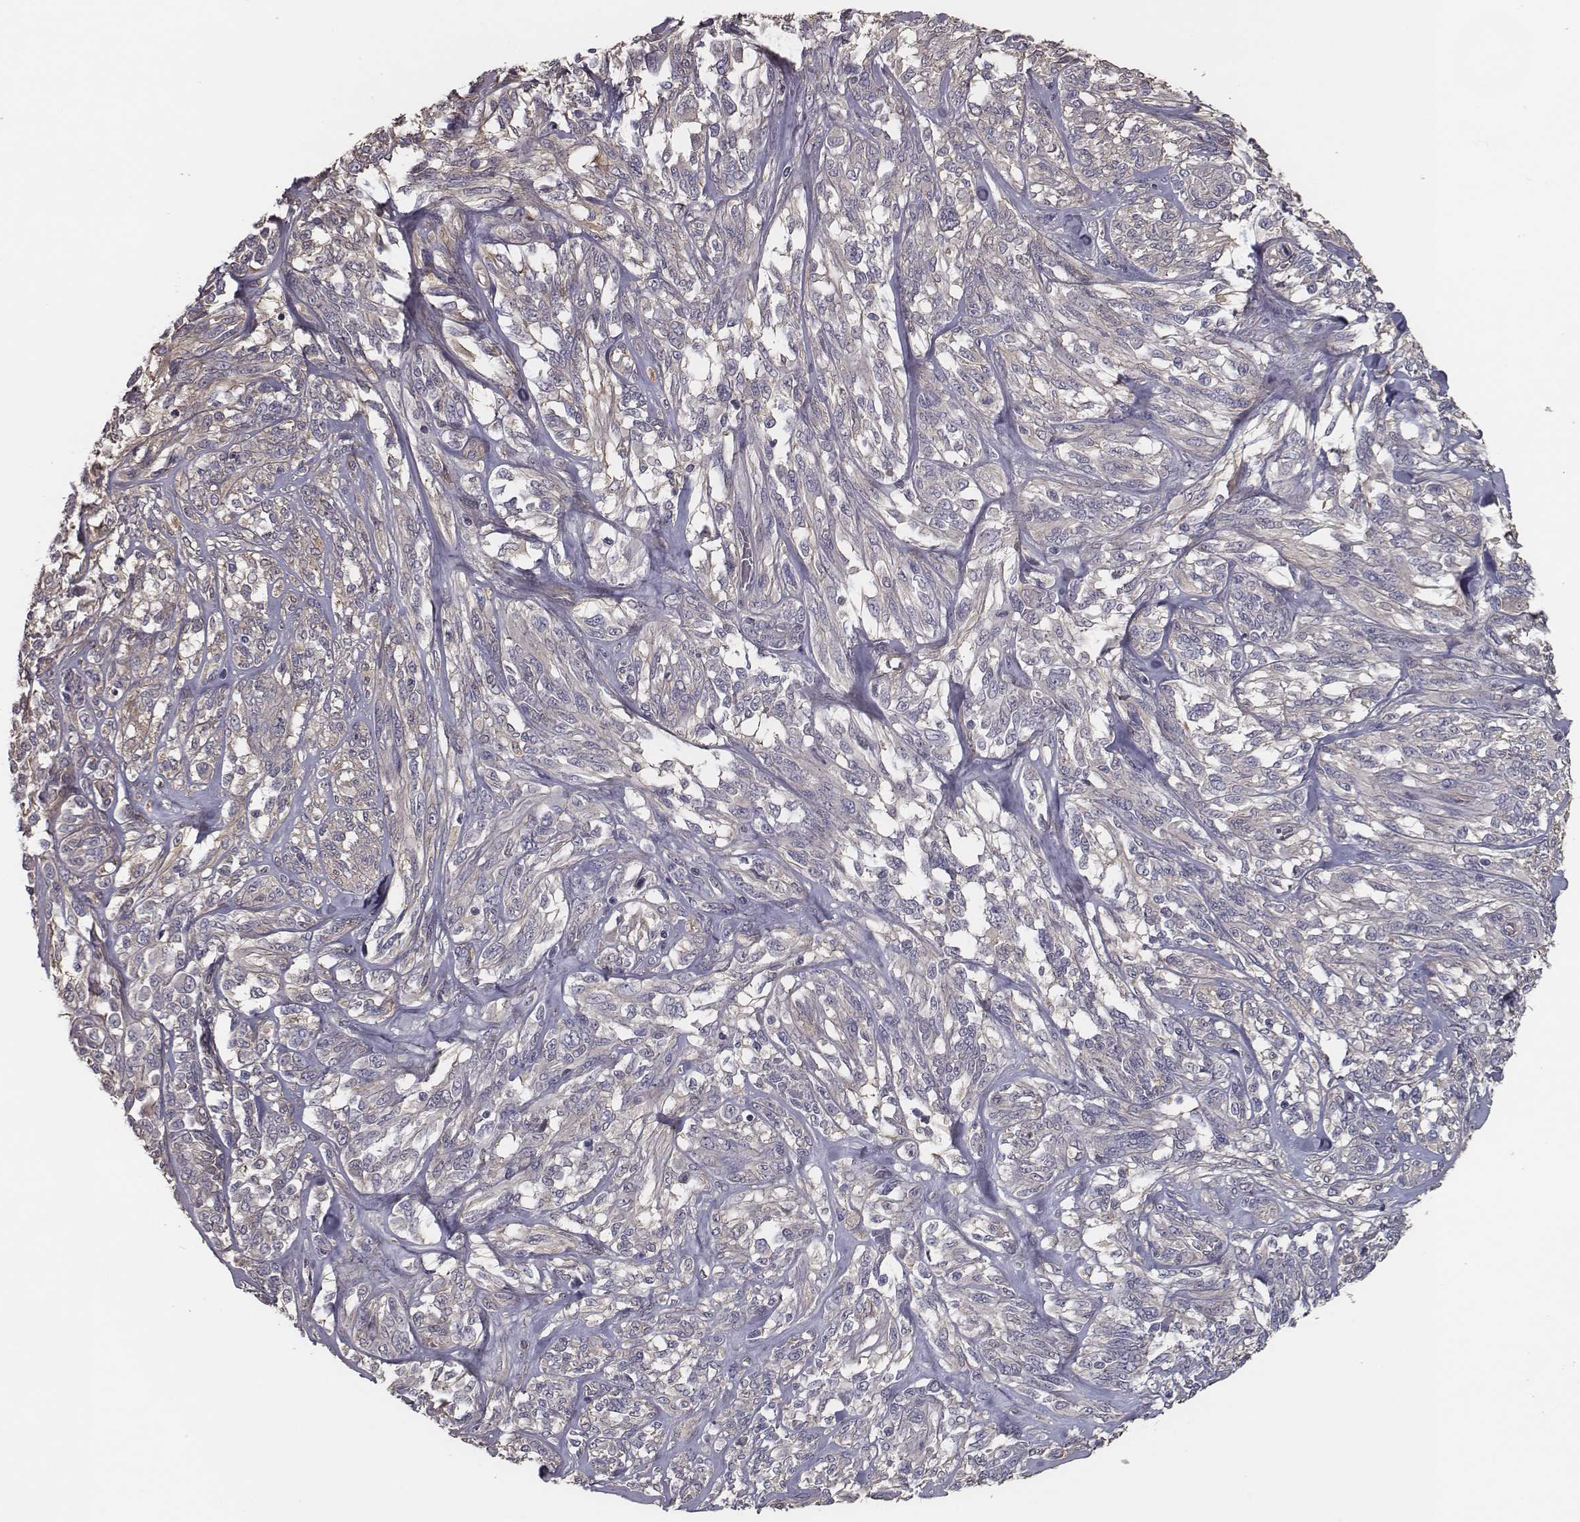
{"staining": {"intensity": "negative", "quantity": "none", "location": "none"}, "tissue": "melanoma", "cell_type": "Tumor cells", "image_type": "cancer", "snomed": [{"axis": "morphology", "description": "Malignant melanoma, NOS"}, {"axis": "topography", "description": "Skin"}], "caption": "DAB immunohistochemical staining of malignant melanoma shows no significant expression in tumor cells. (Brightfield microscopy of DAB (3,3'-diaminobenzidine) immunohistochemistry at high magnification).", "gene": "ISYNA1", "patient": {"sex": "female", "age": 91}}